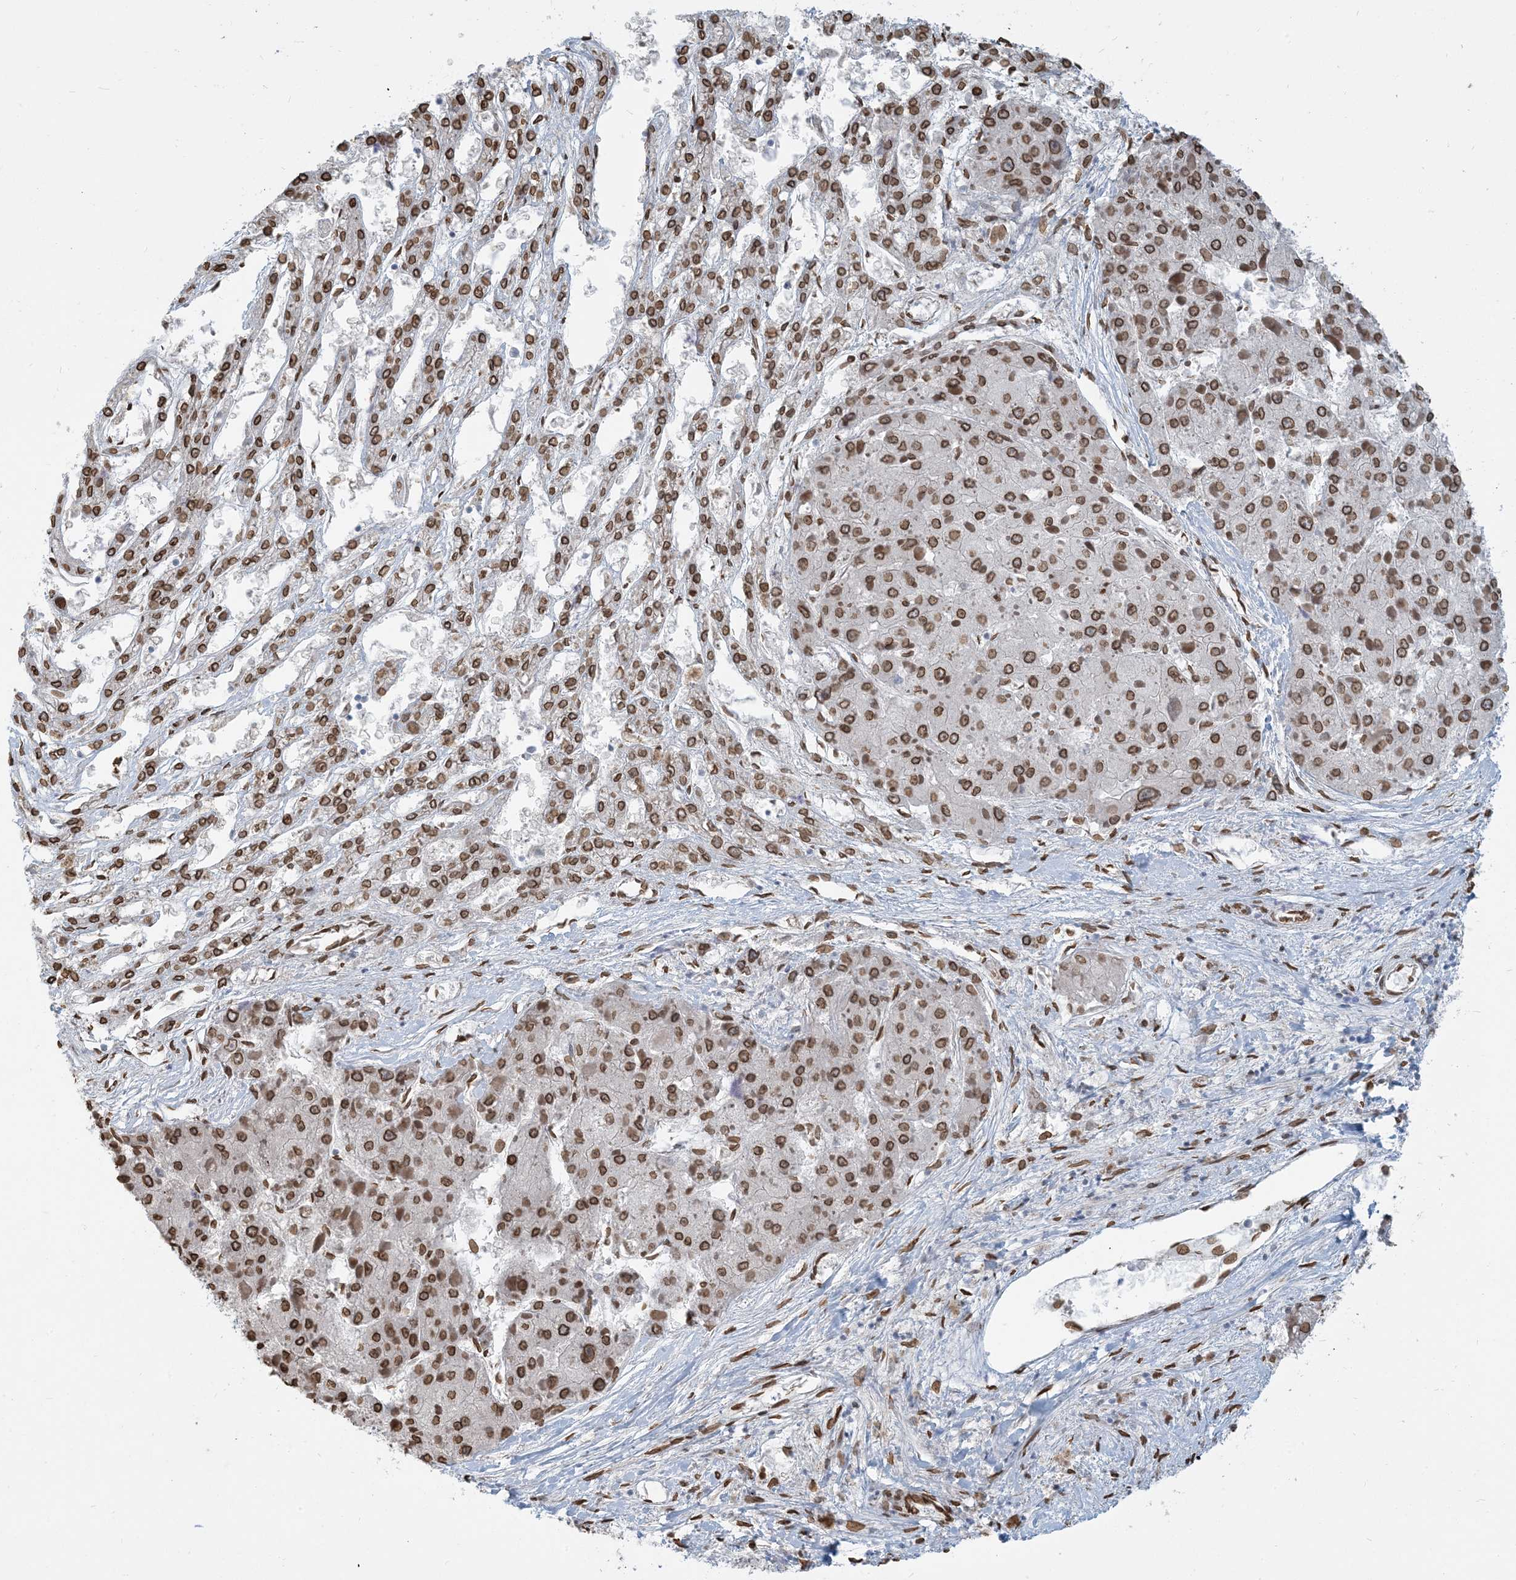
{"staining": {"intensity": "moderate", "quantity": ">75%", "location": "cytoplasmic/membranous,nuclear"}, "tissue": "liver cancer", "cell_type": "Tumor cells", "image_type": "cancer", "snomed": [{"axis": "morphology", "description": "Carcinoma, Hepatocellular, NOS"}, {"axis": "topography", "description": "Liver"}], "caption": "Immunohistochemical staining of liver cancer exhibits moderate cytoplasmic/membranous and nuclear protein expression in about >75% of tumor cells. The protein of interest is shown in brown color, while the nuclei are stained blue.", "gene": "WWP1", "patient": {"sex": "female", "age": 73}}